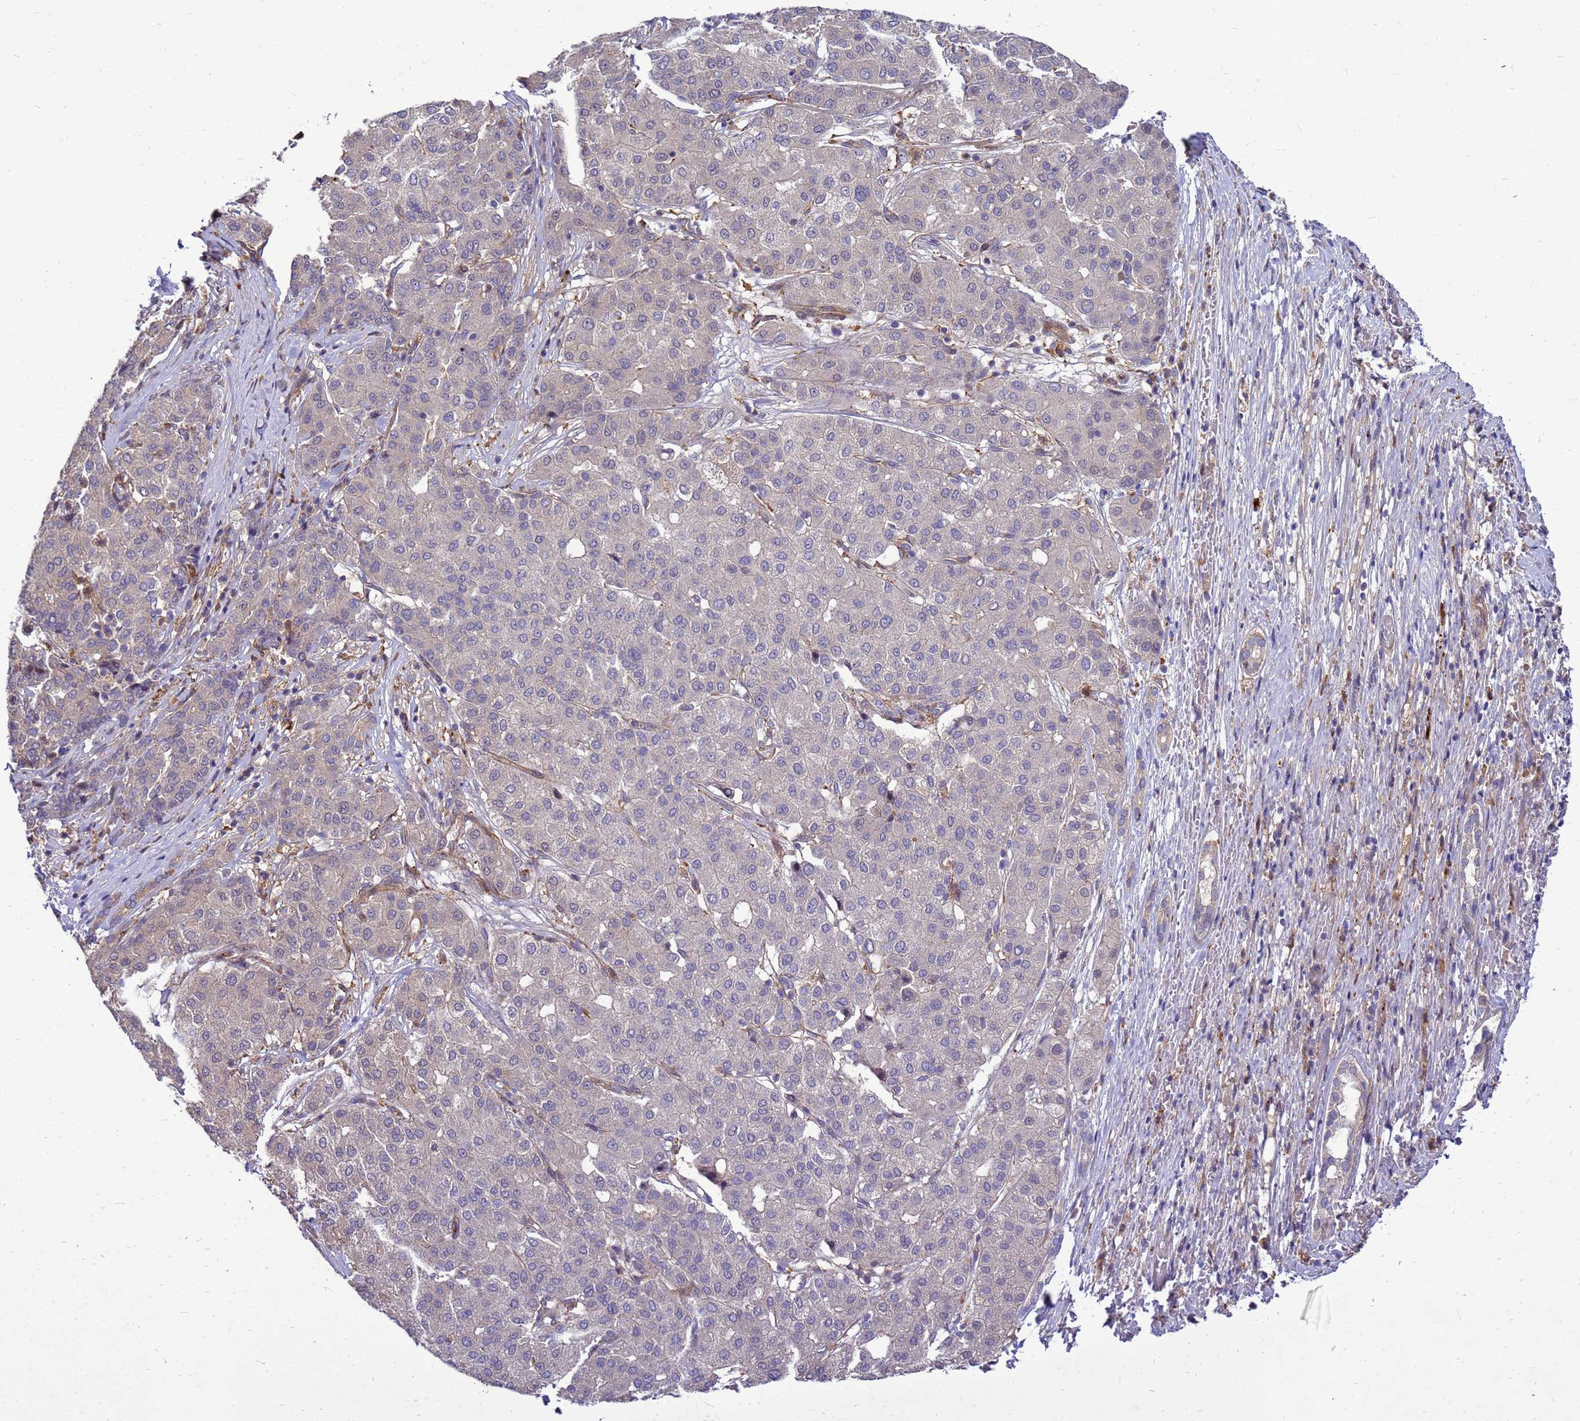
{"staining": {"intensity": "negative", "quantity": "none", "location": "none"}, "tissue": "liver cancer", "cell_type": "Tumor cells", "image_type": "cancer", "snomed": [{"axis": "morphology", "description": "Carcinoma, Hepatocellular, NOS"}, {"axis": "topography", "description": "Liver"}], "caption": "Immunohistochemistry (IHC) micrograph of liver cancer (hepatocellular carcinoma) stained for a protein (brown), which displays no expression in tumor cells. (DAB (3,3'-diaminobenzidine) immunohistochemistry visualized using brightfield microscopy, high magnification).", "gene": "RNF215", "patient": {"sex": "male", "age": 65}}